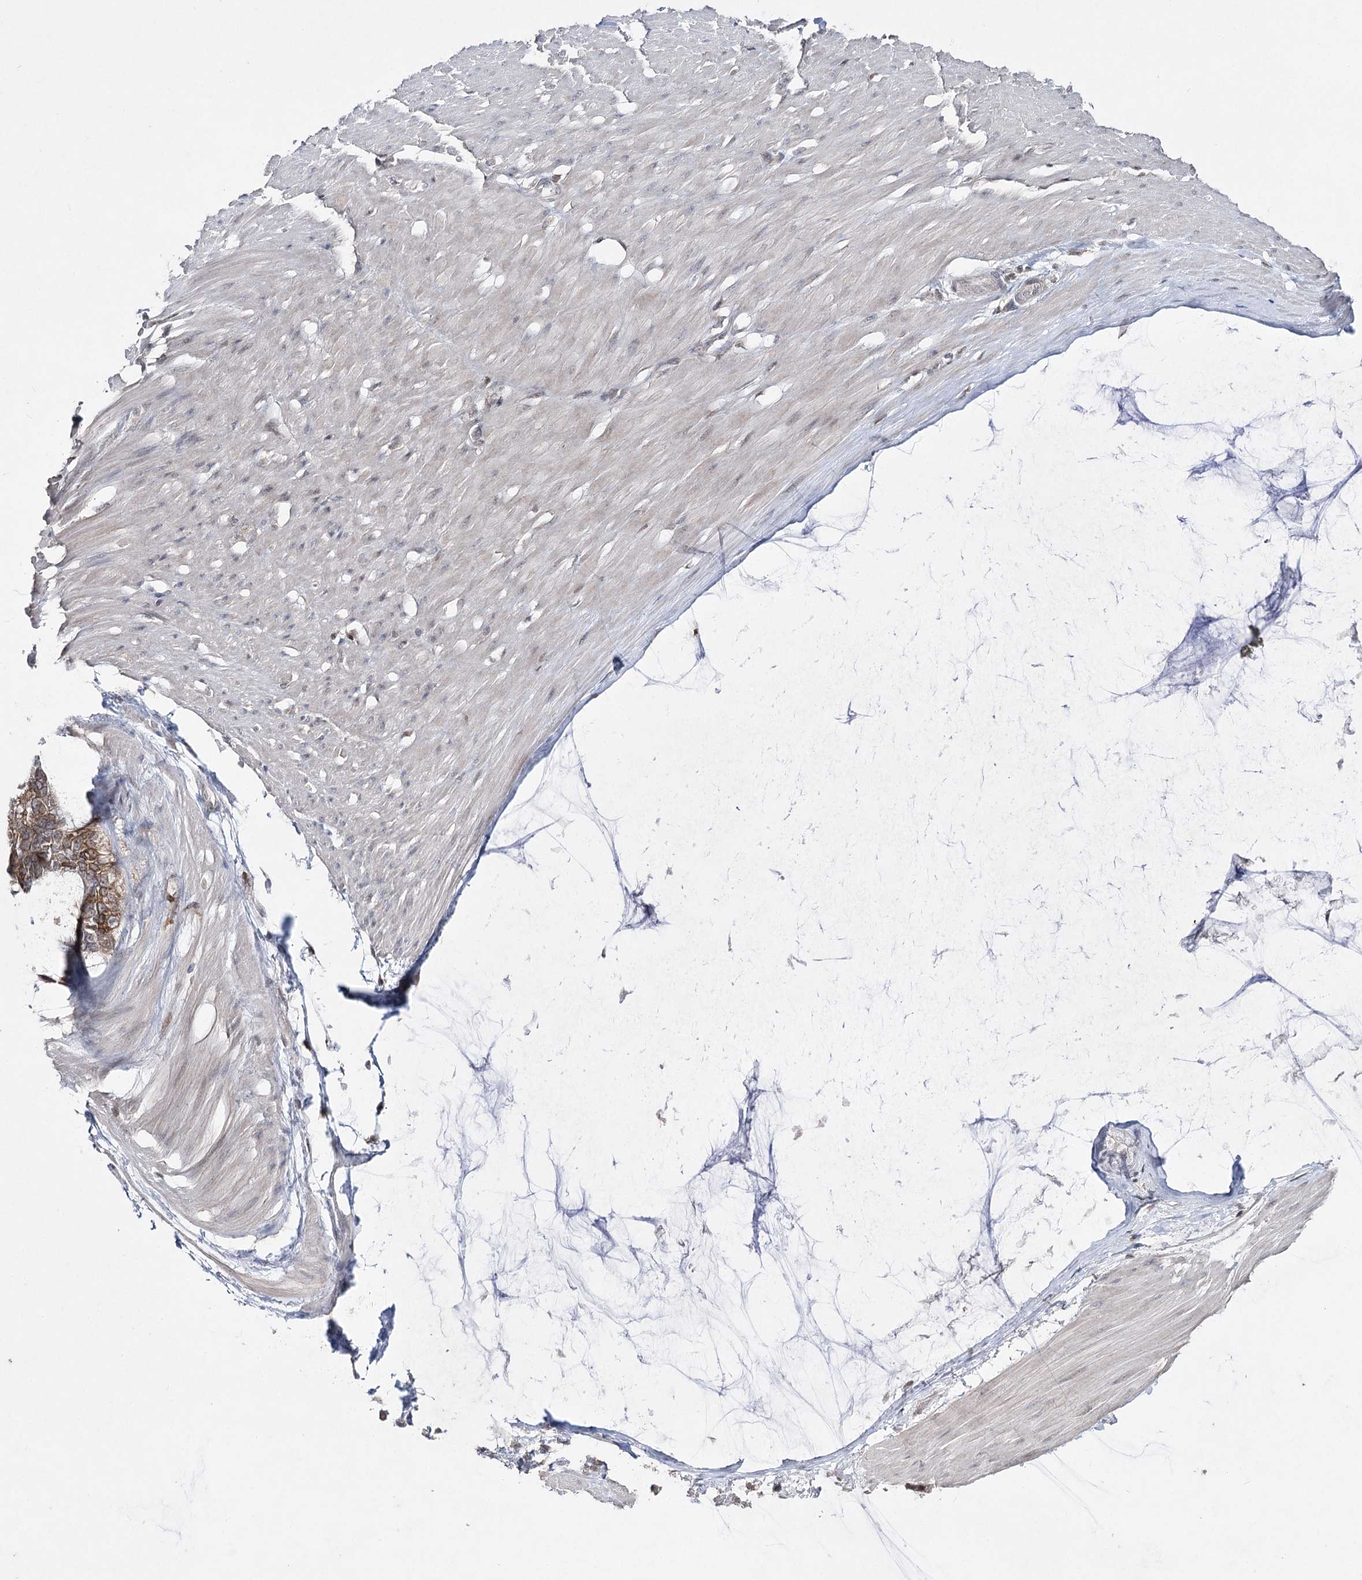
{"staining": {"intensity": "weak", "quantity": "<25%", "location": "cytoplasmic/membranous"}, "tissue": "ovarian cancer", "cell_type": "Tumor cells", "image_type": "cancer", "snomed": [{"axis": "morphology", "description": "Cystadenocarcinoma, mucinous, NOS"}, {"axis": "topography", "description": "Ovary"}], "caption": "This is an immunohistochemistry micrograph of human ovarian cancer (mucinous cystadenocarcinoma). There is no positivity in tumor cells.", "gene": "HSD11B2", "patient": {"sex": "female", "age": 39}}